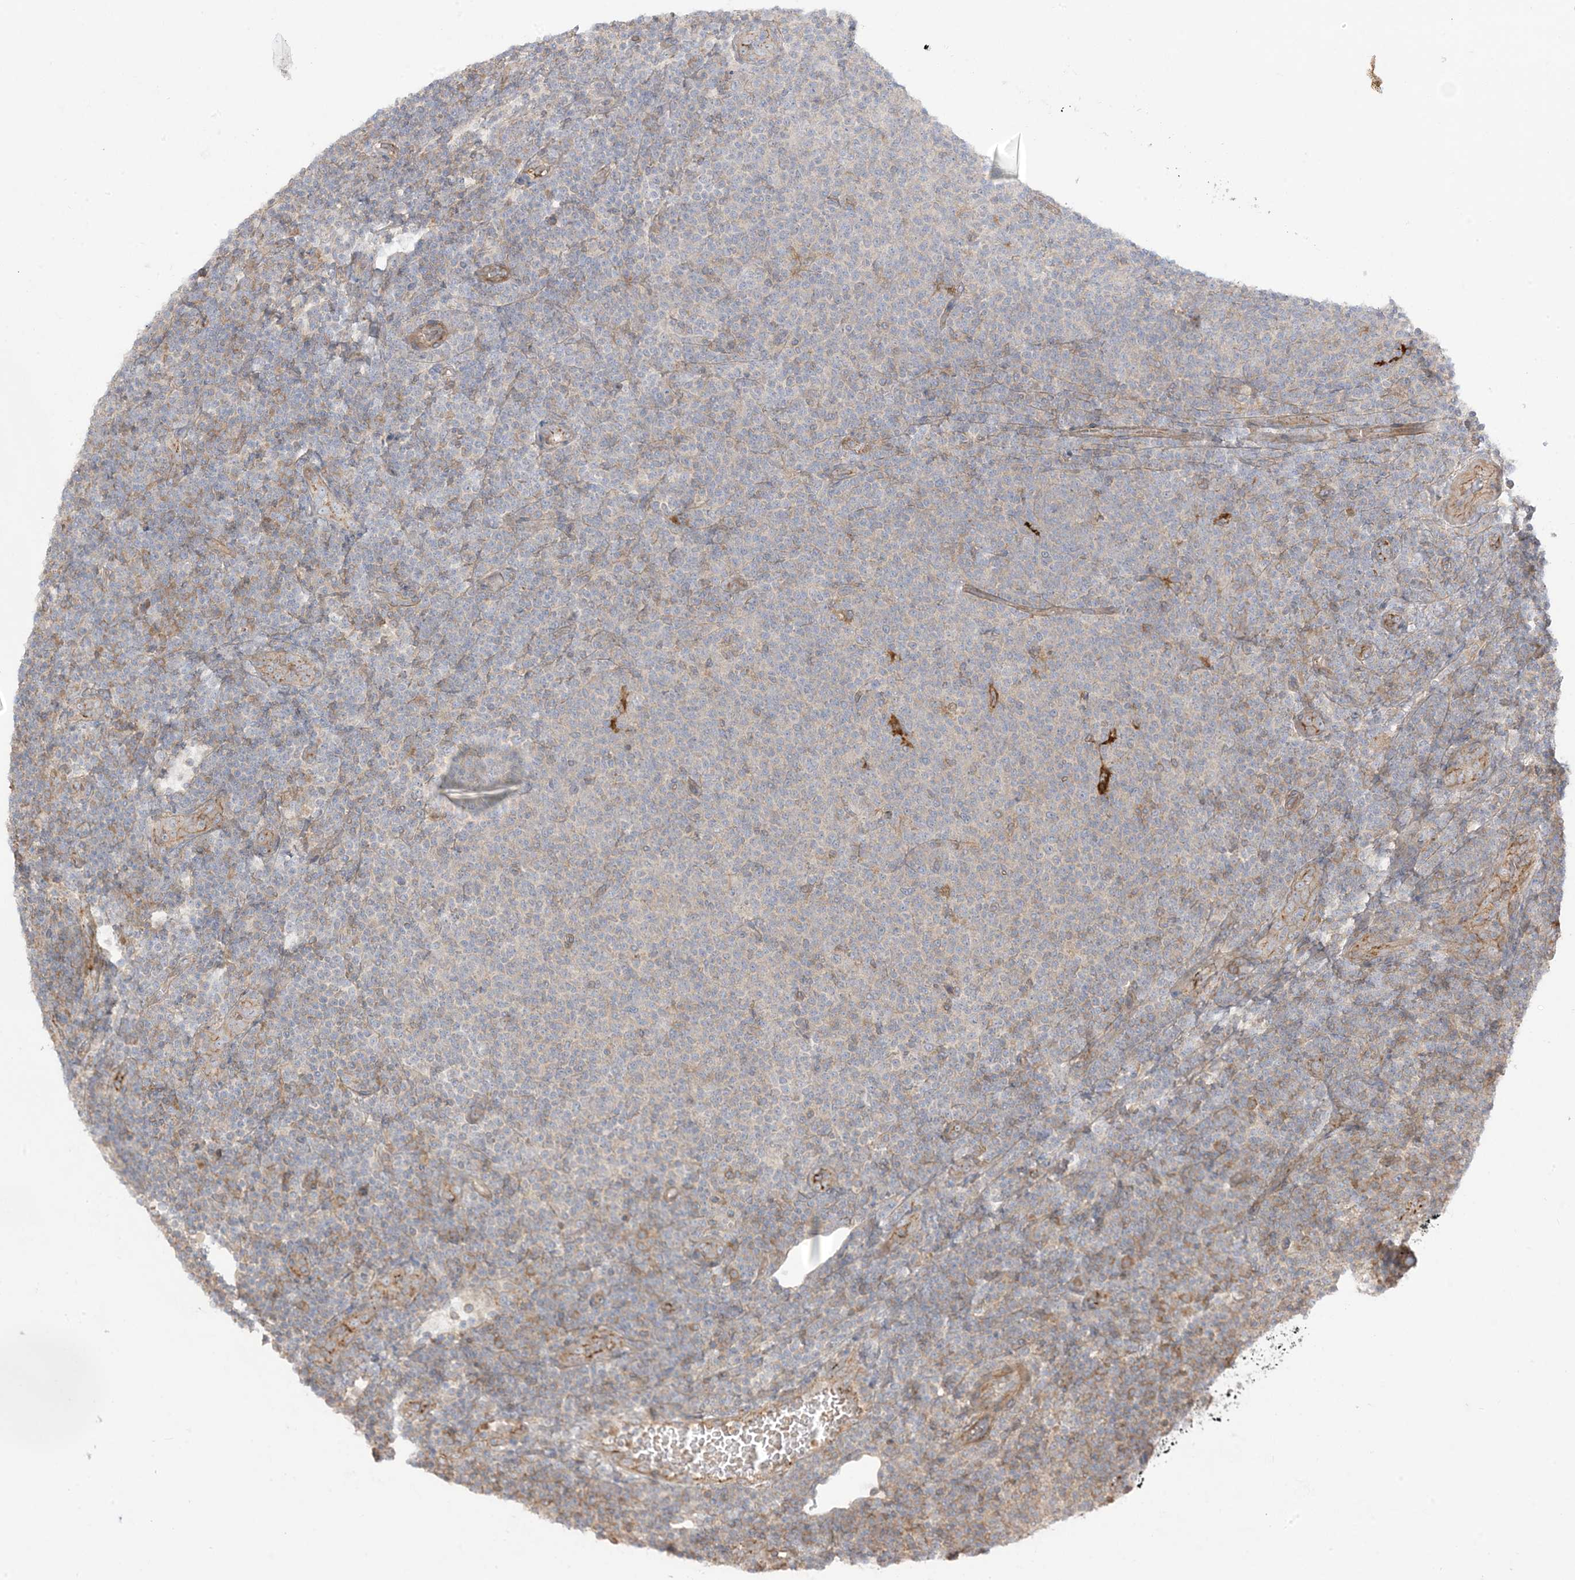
{"staining": {"intensity": "negative", "quantity": "none", "location": "none"}, "tissue": "lymphoma", "cell_type": "Tumor cells", "image_type": "cancer", "snomed": [{"axis": "morphology", "description": "Malignant lymphoma, non-Hodgkin's type, Low grade"}, {"axis": "topography", "description": "Lymph node"}], "caption": "Tumor cells show no significant protein staining in lymphoma.", "gene": "ICMT", "patient": {"sex": "male", "age": 66}}